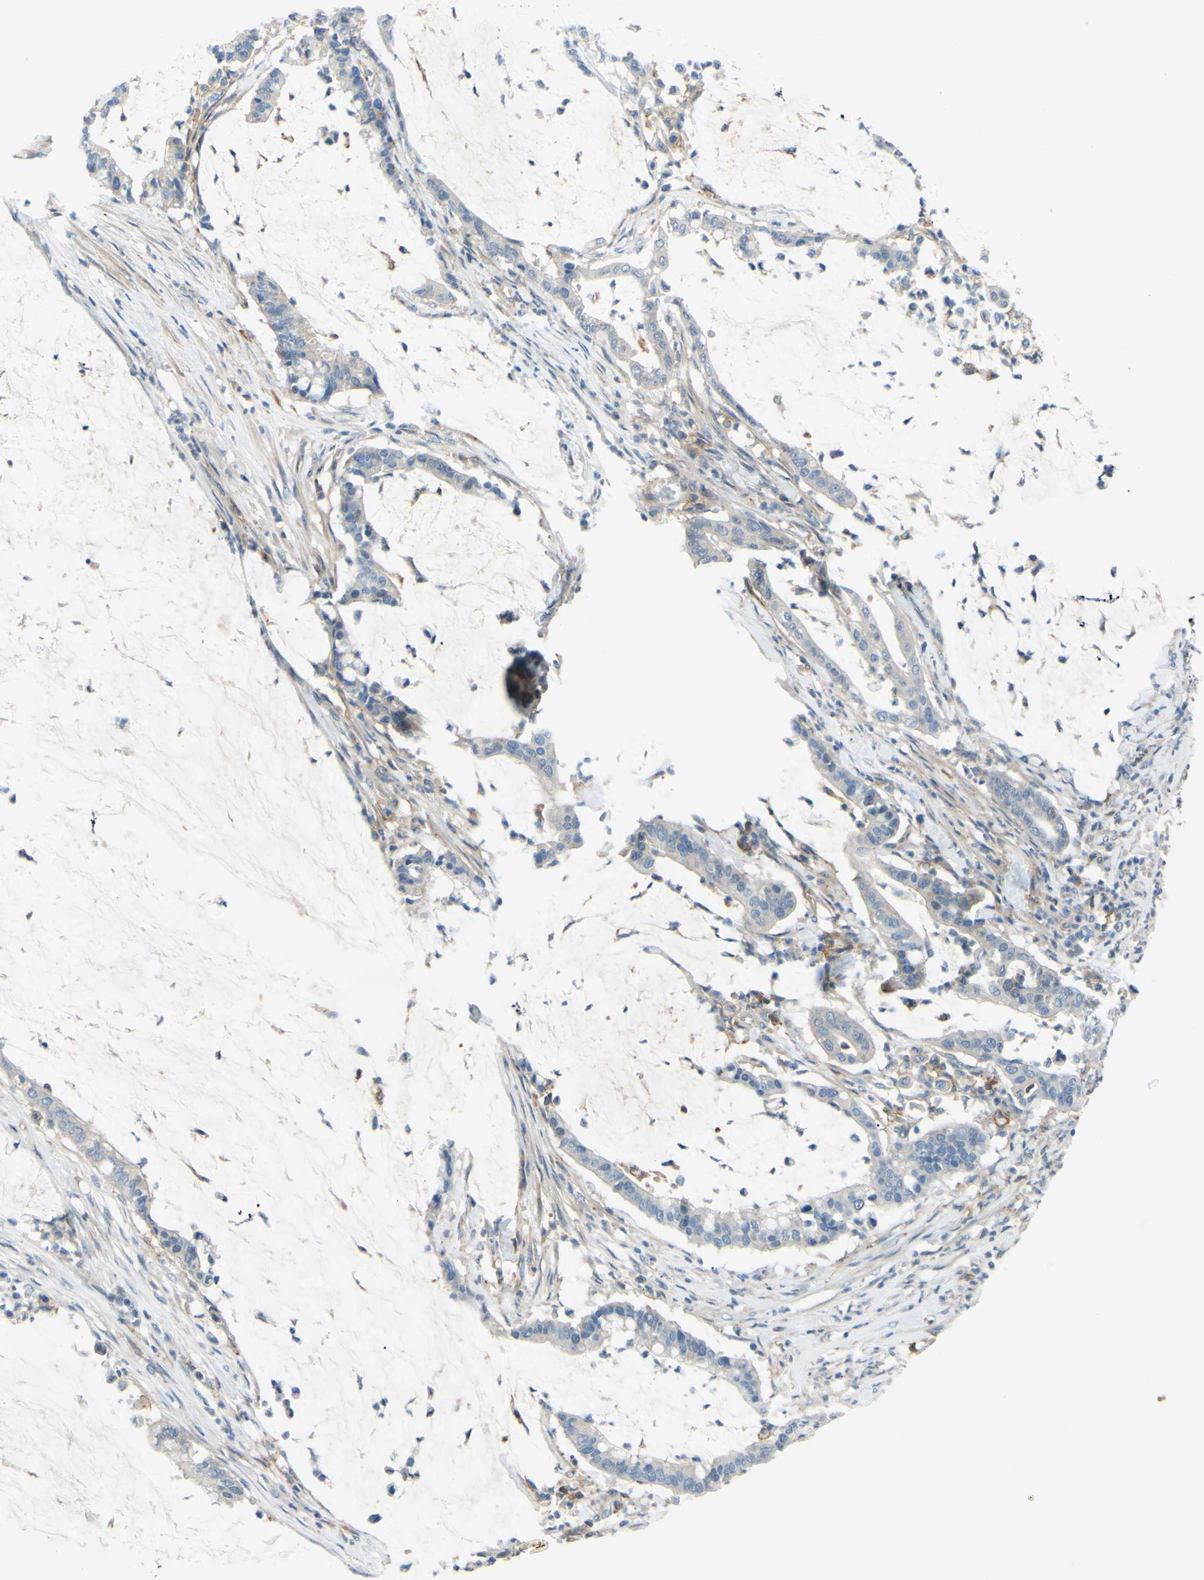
{"staining": {"intensity": "negative", "quantity": "none", "location": "none"}, "tissue": "pancreatic cancer", "cell_type": "Tumor cells", "image_type": "cancer", "snomed": [{"axis": "morphology", "description": "Adenocarcinoma, NOS"}, {"axis": "topography", "description": "Pancreas"}], "caption": "Histopathology image shows no significant protein positivity in tumor cells of pancreatic adenocarcinoma.", "gene": "ARHGAP1", "patient": {"sex": "male", "age": 41}}